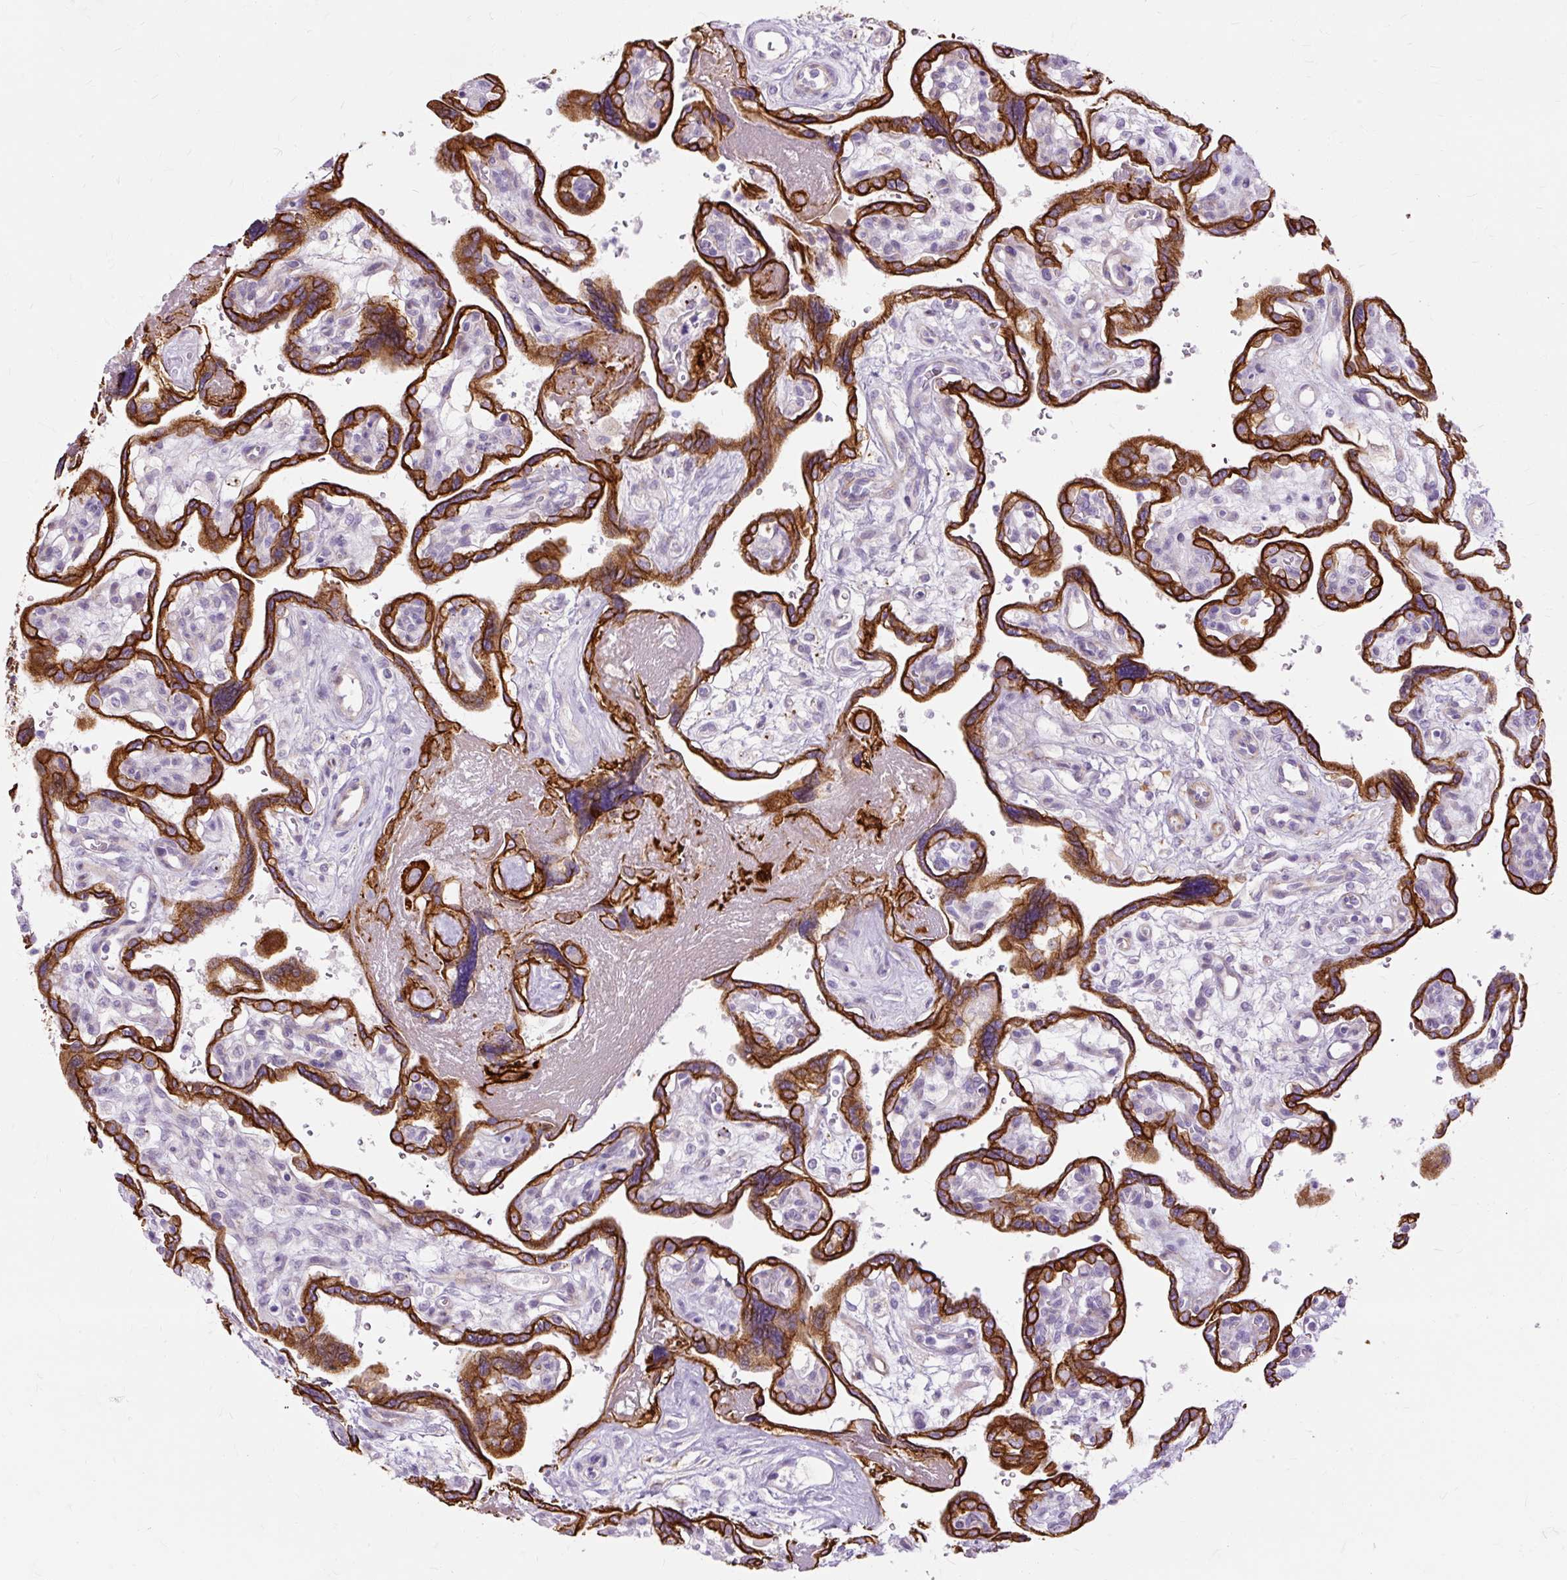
{"staining": {"intensity": "strong", "quantity": ">75%", "location": "cytoplasmic/membranous"}, "tissue": "placenta", "cell_type": "Decidual cells", "image_type": "normal", "snomed": [{"axis": "morphology", "description": "Normal tissue, NOS"}, {"axis": "topography", "description": "Placenta"}], "caption": "A brown stain shows strong cytoplasmic/membranous expression of a protein in decidual cells of unremarkable human placenta.", "gene": "DCTN4", "patient": {"sex": "female", "age": 39}}